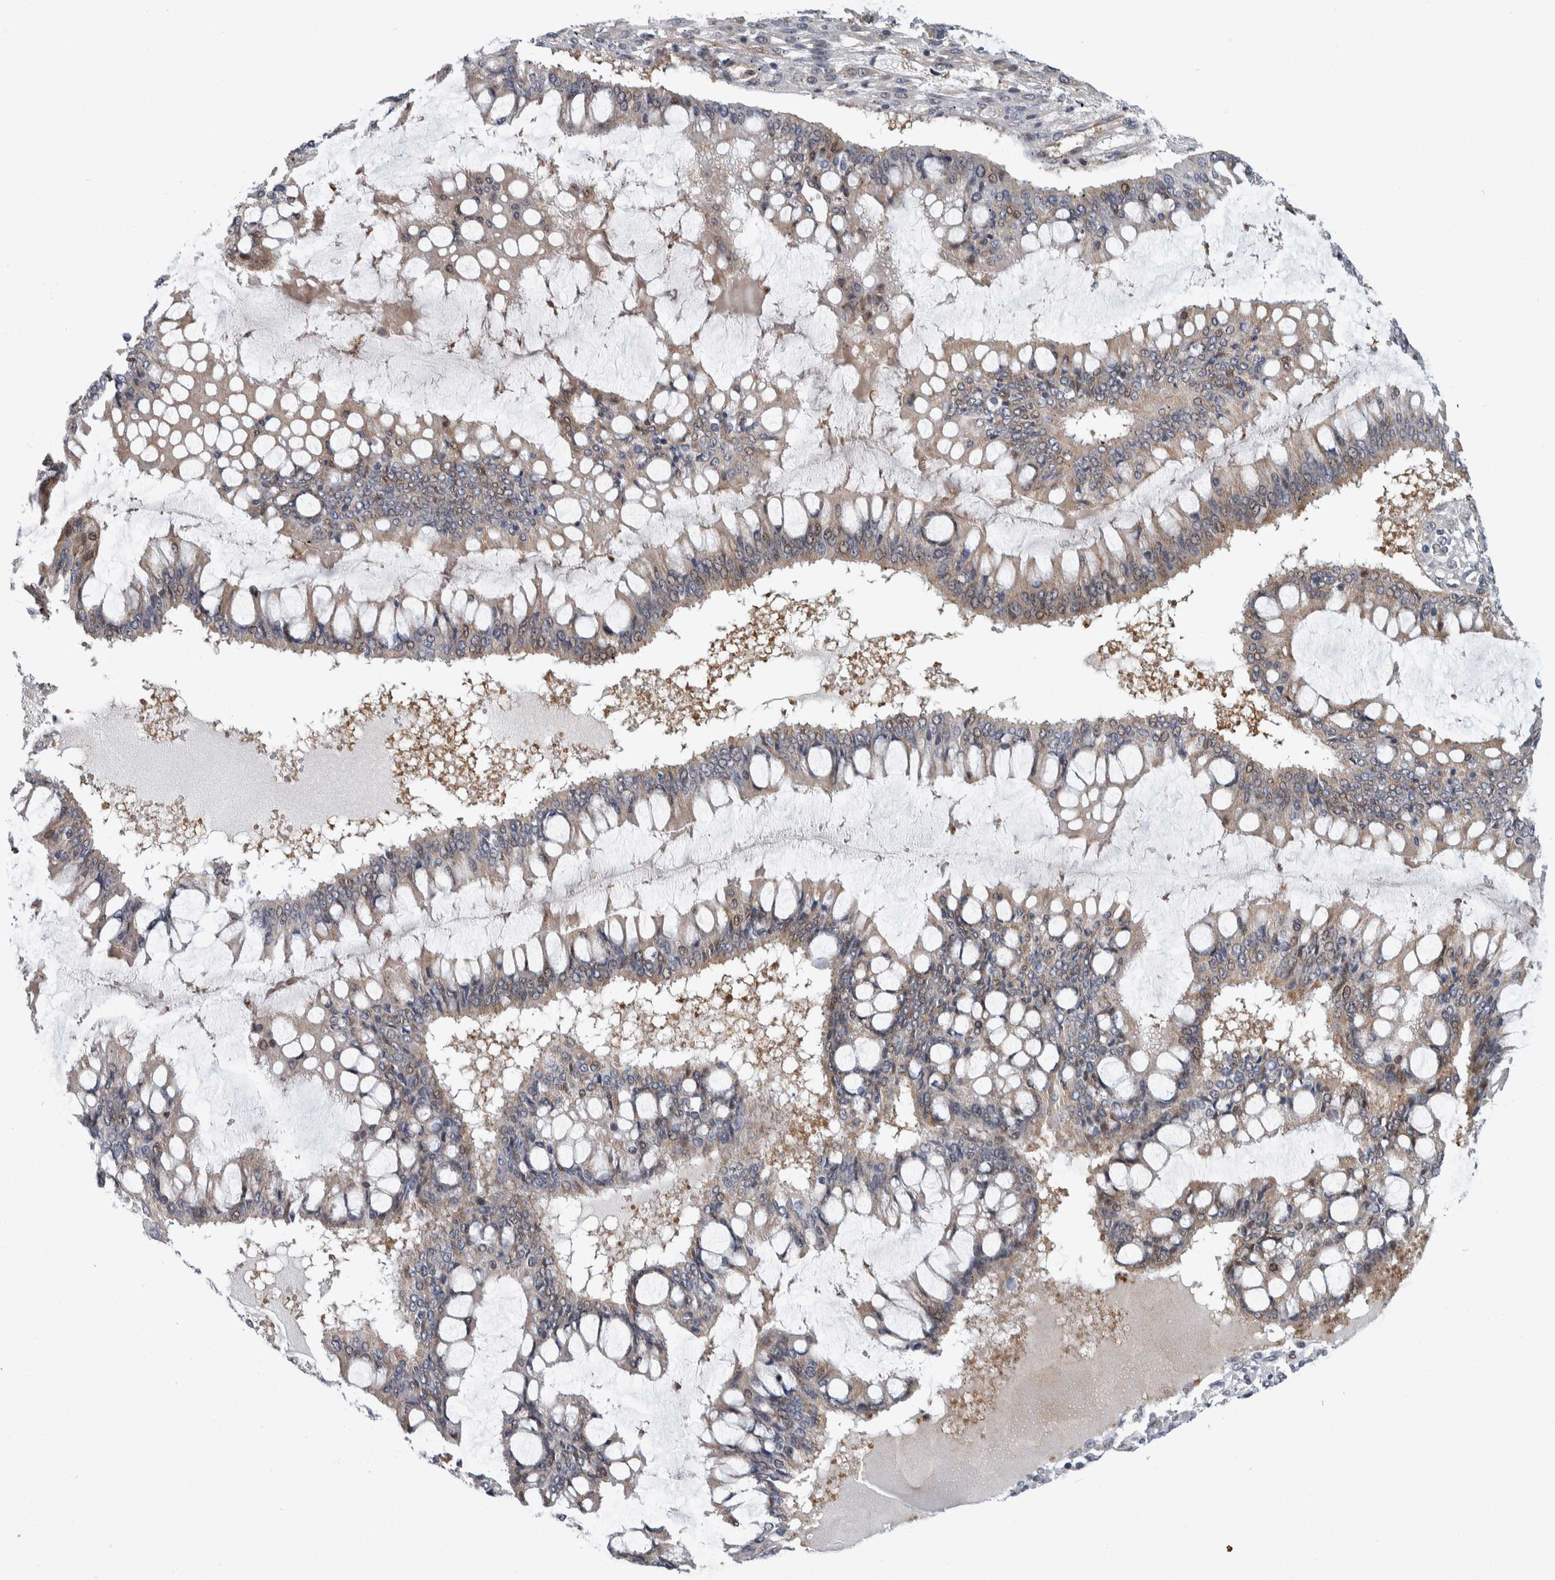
{"staining": {"intensity": "weak", "quantity": "<25%", "location": "cytoplasmic/membranous"}, "tissue": "ovarian cancer", "cell_type": "Tumor cells", "image_type": "cancer", "snomed": [{"axis": "morphology", "description": "Cystadenocarcinoma, mucinous, NOS"}, {"axis": "topography", "description": "Ovary"}], "caption": "Ovarian mucinous cystadenocarcinoma was stained to show a protein in brown. There is no significant expression in tumor cells.", "gene": "PTPA", "patient": {"sex": "female", "age": 73}}